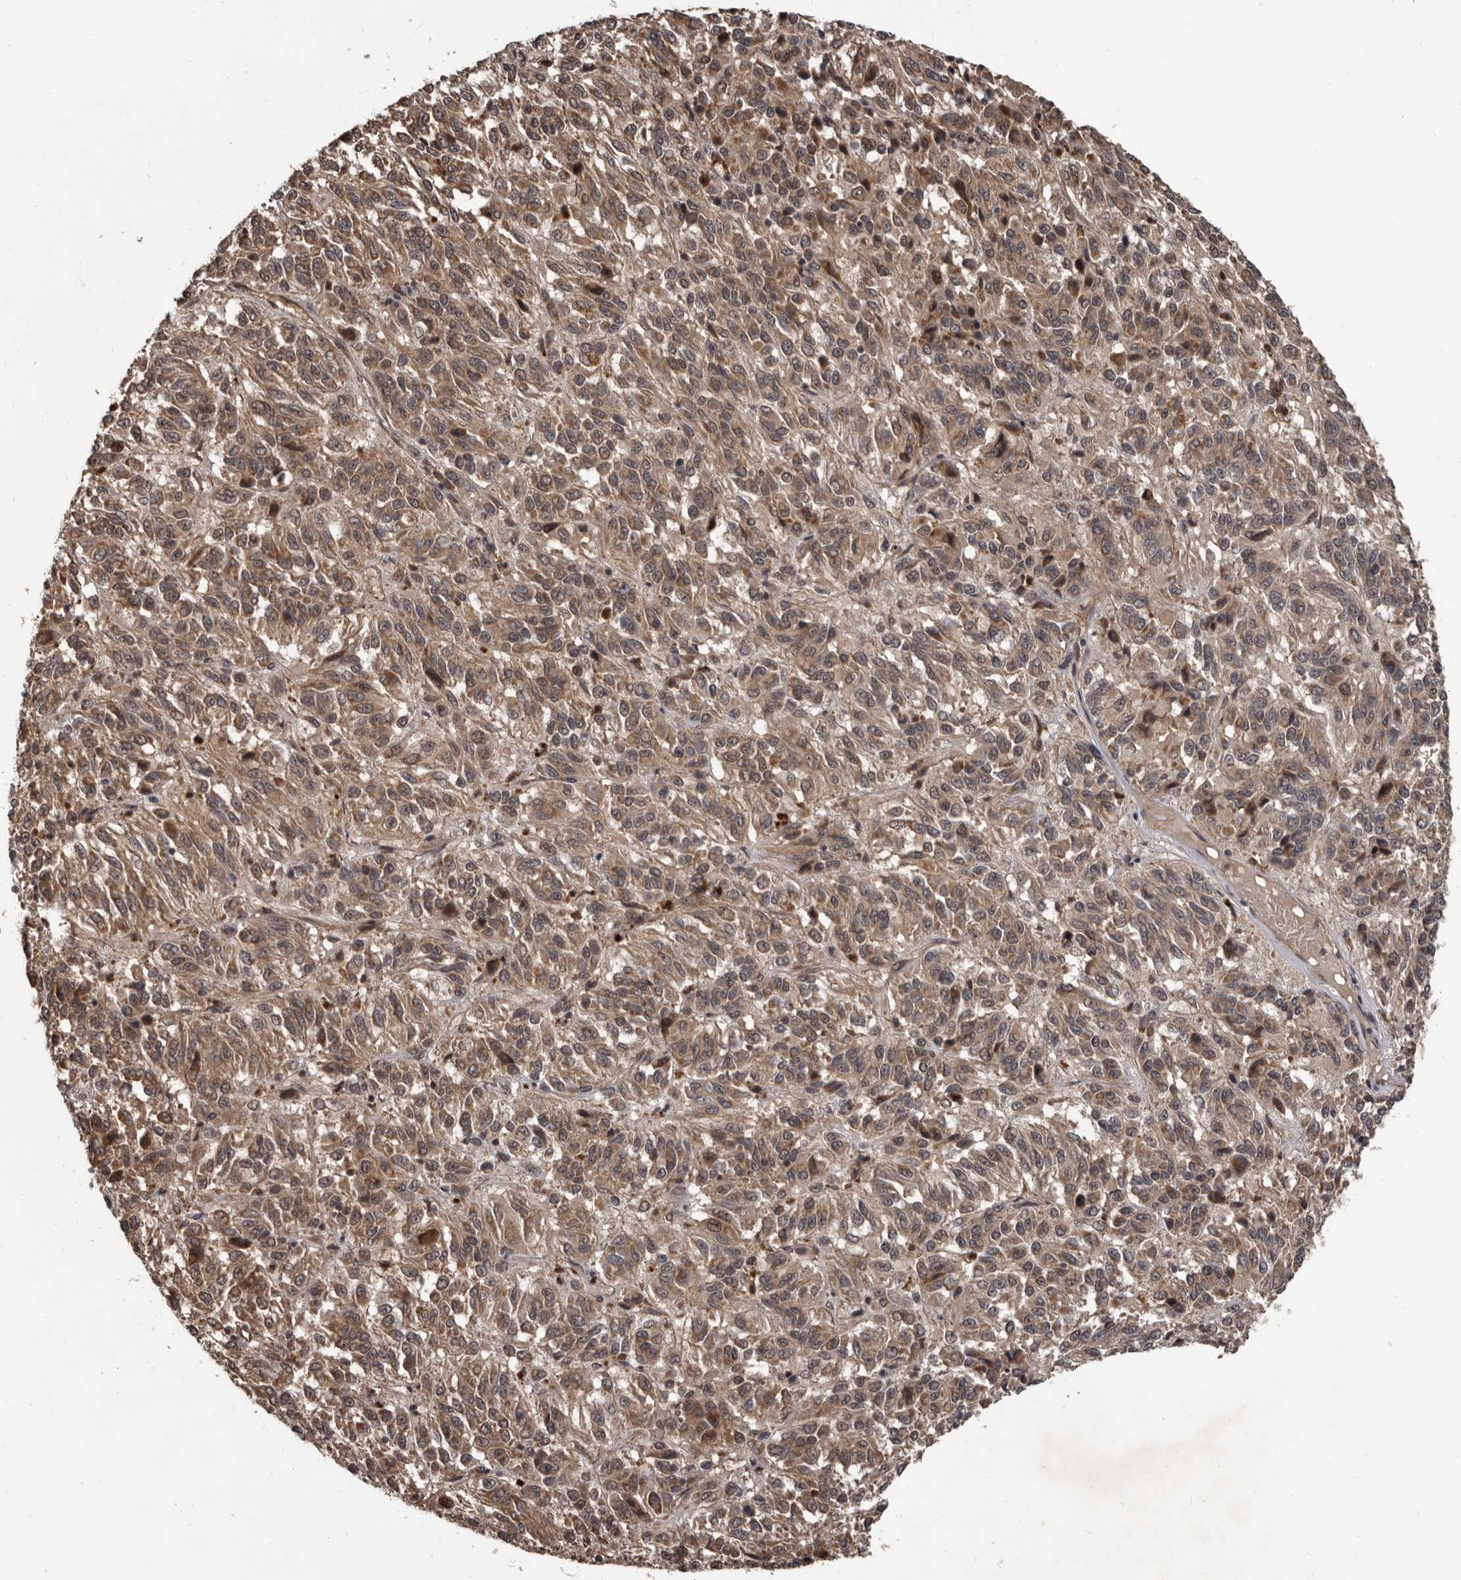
{"staining": {"intensity": "weak", "quantity": ">75%", "location": "cytoplasmic/membranous"}, "tissue": "melanoma", "cell_type": "Tumor cells", "image_type": "cancer", "snomed": [{"axis": "morphology", "description": "Malignant melanoma, Metastatic site"}, {"axis": "topography", "description": "Lung"}], "caption": "Protein expression analysis of malignant melanoma (metastatic site) reveals weak cytoplasmic/membranous positivity in approximately >75% of tumor cells.", "gene": "AHR", "patient": {"sex": "male", "age": 64}}